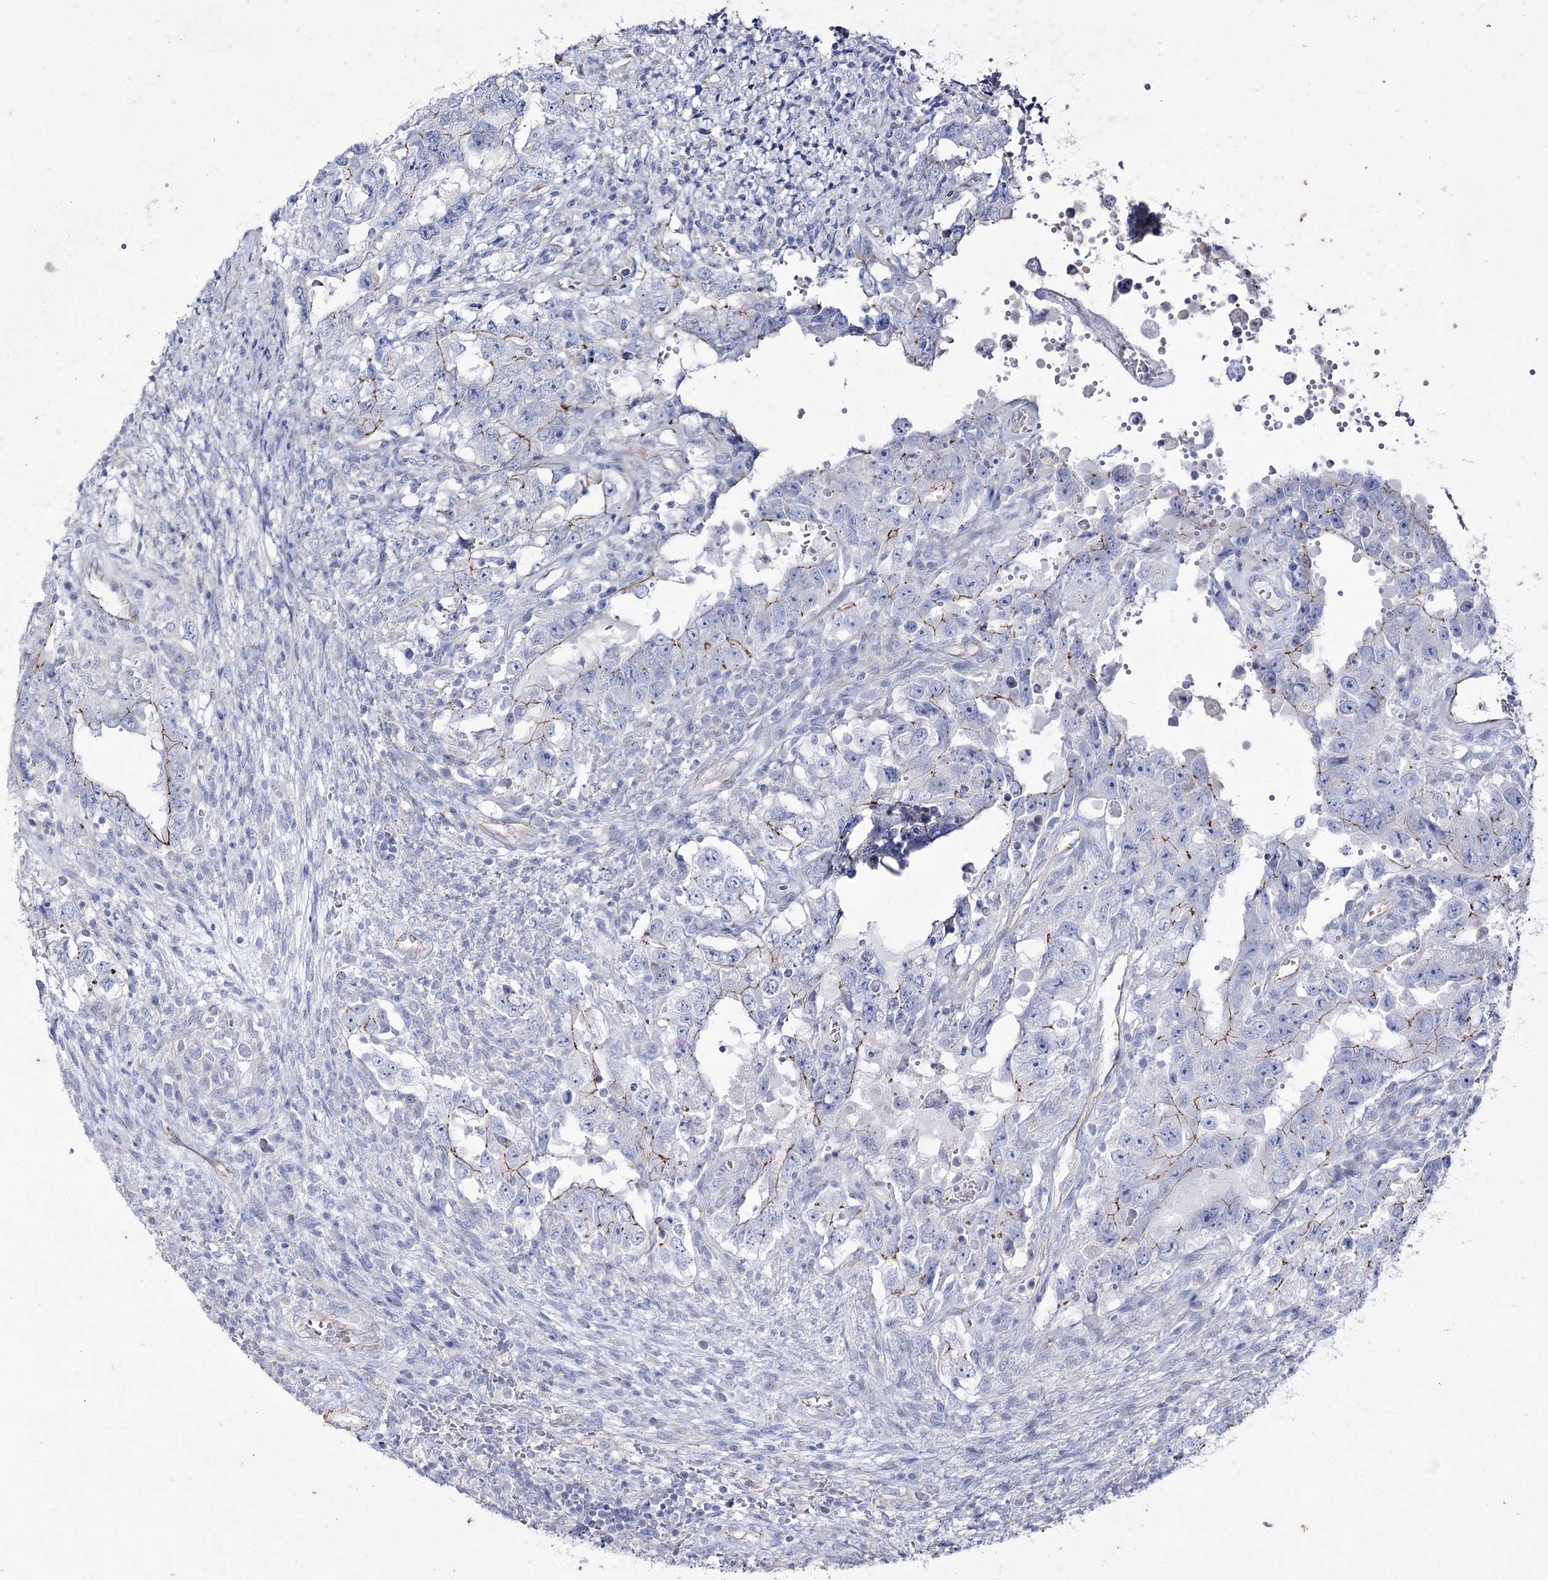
{"staining": {"intensity": "moderate", "quantity": "<25%", "location": "cytoplasmic/membranous"}, "tissue": "testis cancer", "cell_type": "Tumor cells", "image_type": "cancer", "snomed": [{"axis": "morphology", "description": "Carcinoma, Embryonal, NOS"}, {"axis": "topography", "description": "Testis"}], "caption": "IHC of testis cancer demonstrates low levels of moderate cytoplasmic/membranous positivity in about <25% of tumor cells.", "gene": "LDLRAD3", "patient": {"sex": "male", "age": 26}}